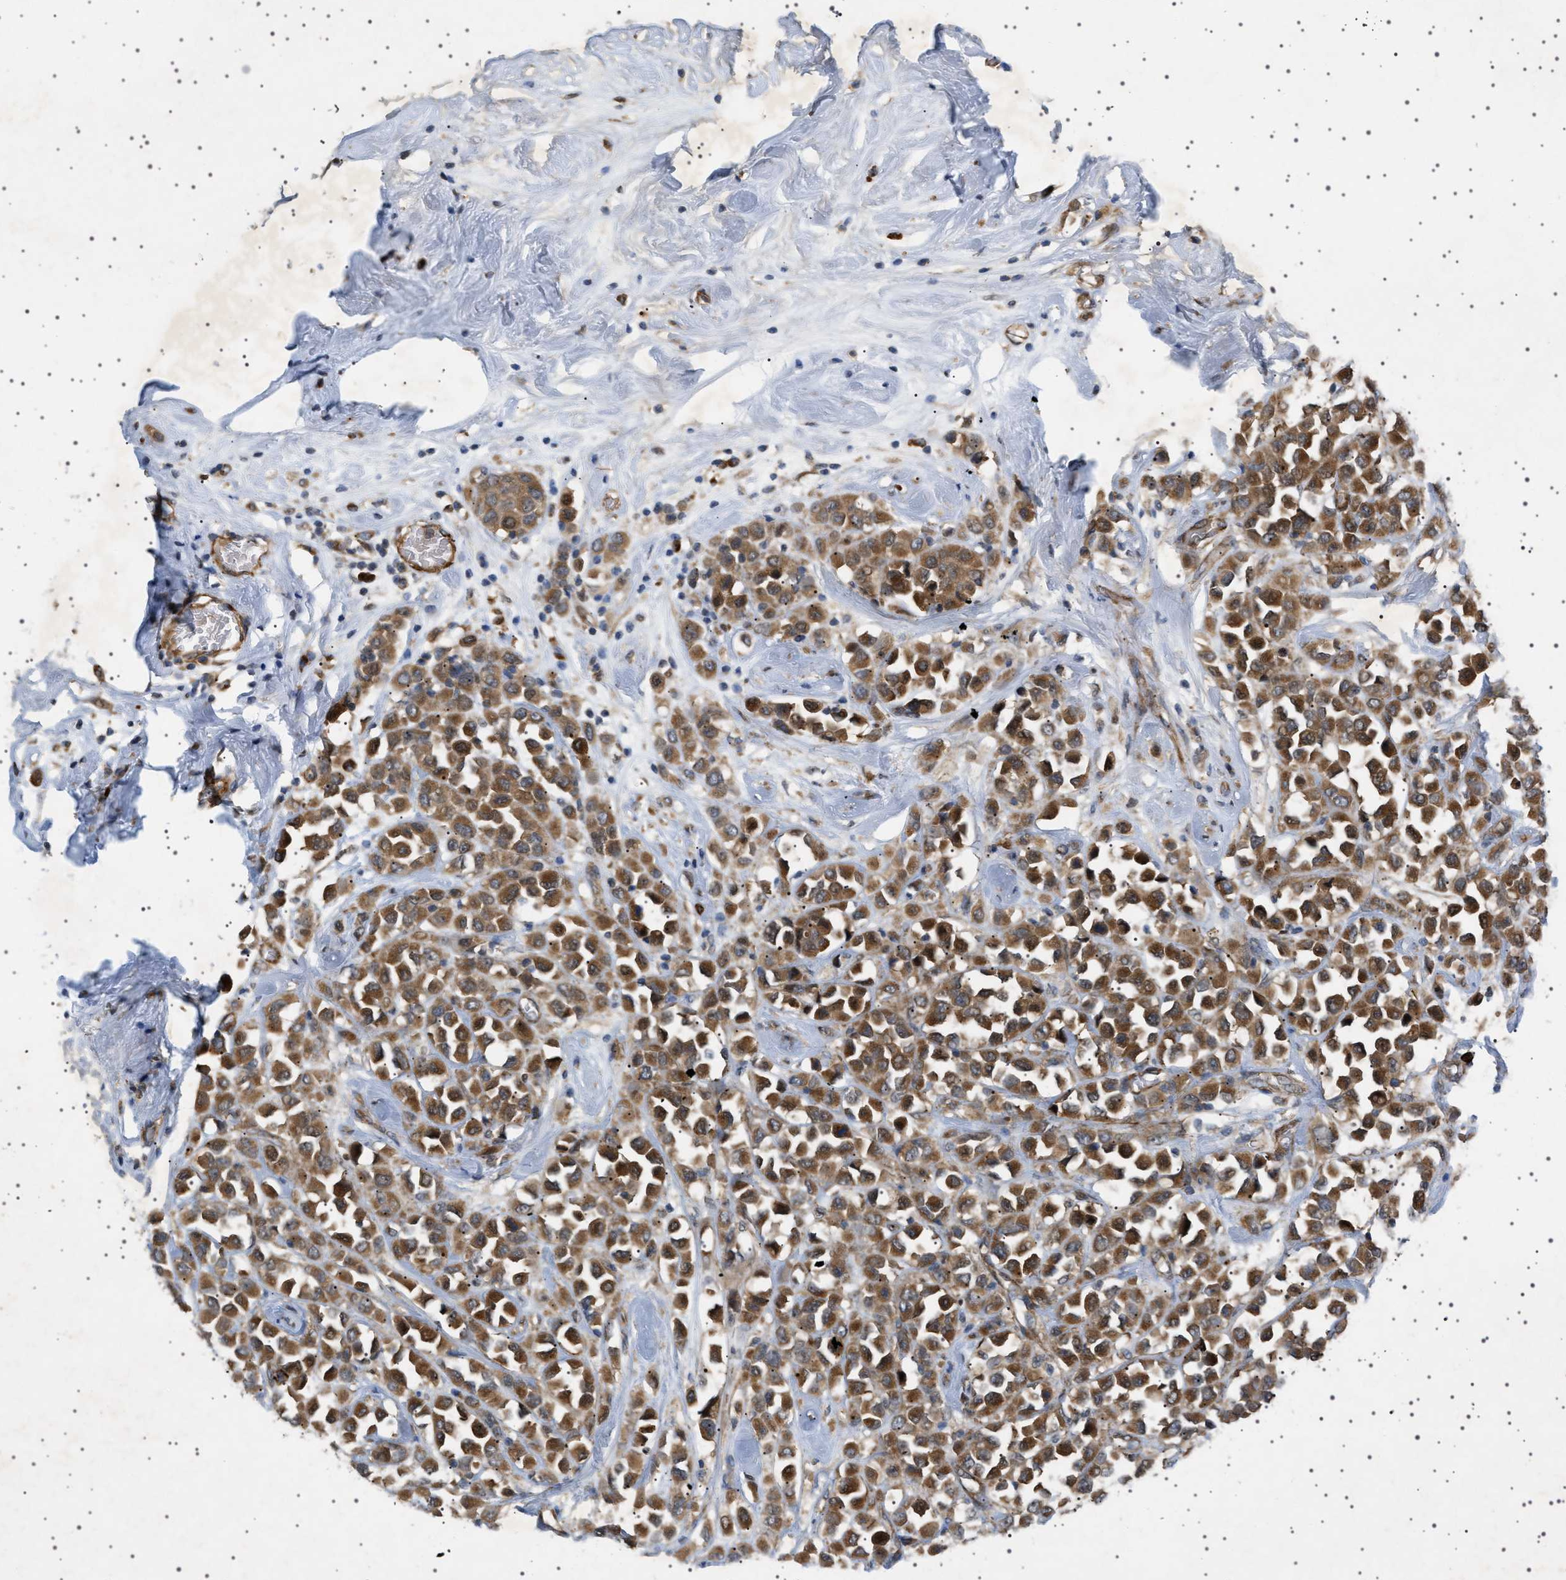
{"staining": {"intensity": "strong", "quantity": ">75%", "location": "cytoplasmic/membranous"}, "tissue": "breast cancer", "cell_type": "Tumor cells", "image_type": "cancer", "snomed": [{"axis": "morphology", "description": "Duct carcinoma"}, {"axis": "topography", "description": "Breast"}], "caption": "Breast cancer (infiltrating ductal carcinoma) stained for a protein (brown) reveals strong cytoplasmic/membranous positive positivity in about >75% of tumor cells.", "gene": "CCDC186", "patient": {"sex": "female", "age": 61}}